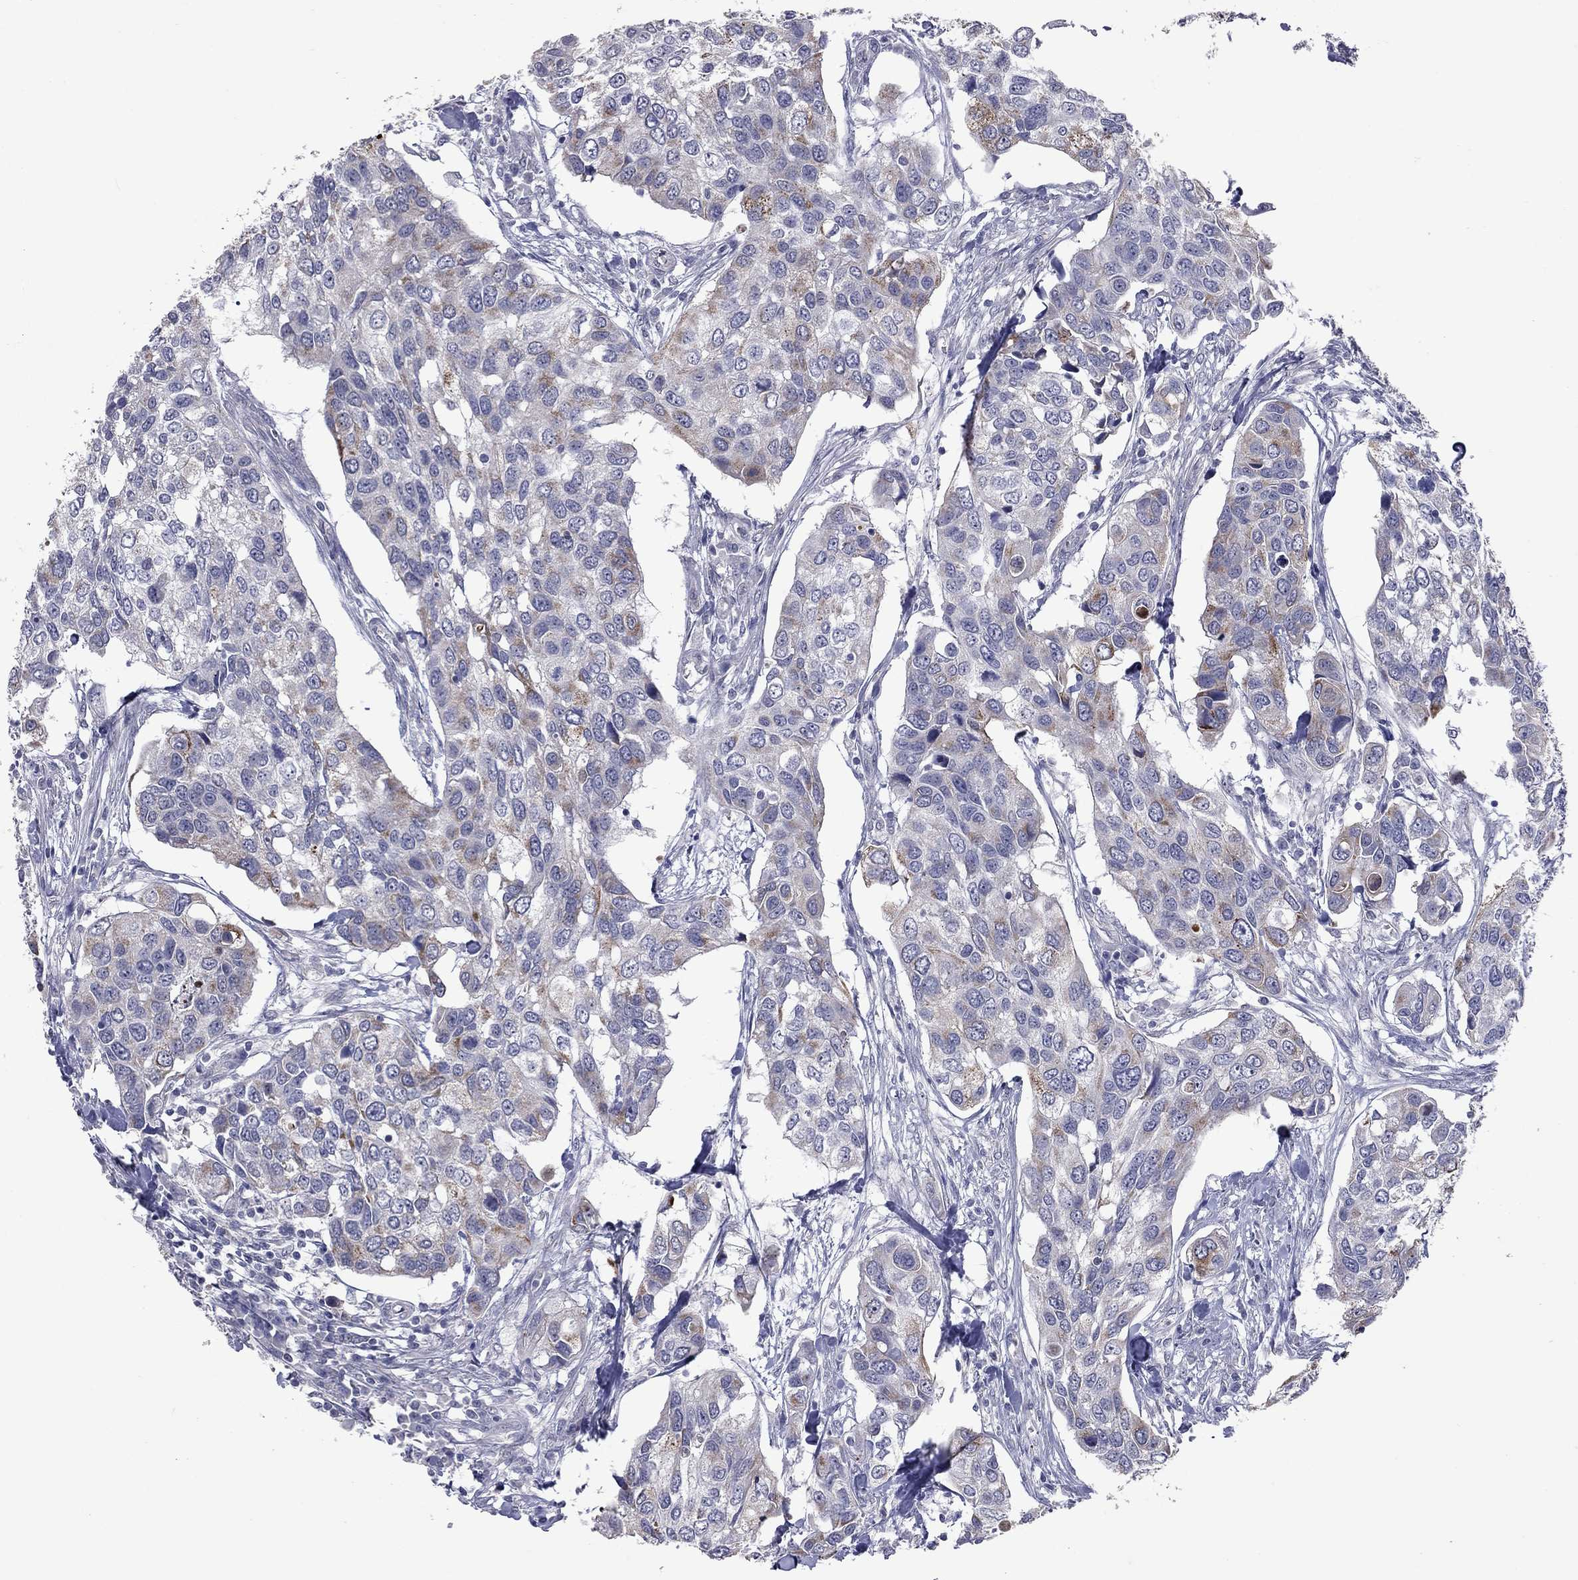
{"staining": {"intensity": "moderate", "quantity": "25%-75%", "location": "cytoplasmic/membranous"}, "tissue": "urothelial cancer", "cell_type": "Tumor cells", "image_type": "cancer", "snomed": [{"axis": "morphology", "description": "Urothelial carcinoma, High grade"}, {"axis": "topography", "description": "Urinary bladder"}], "caption": "A medium amount of moderate cytoplasmic/membranous expression is seen in about 25%-75% of tumor cells in urothelial cancer tissue.", "gene": "SHOC2", "patient": {"sex": "male", "age": 60}}